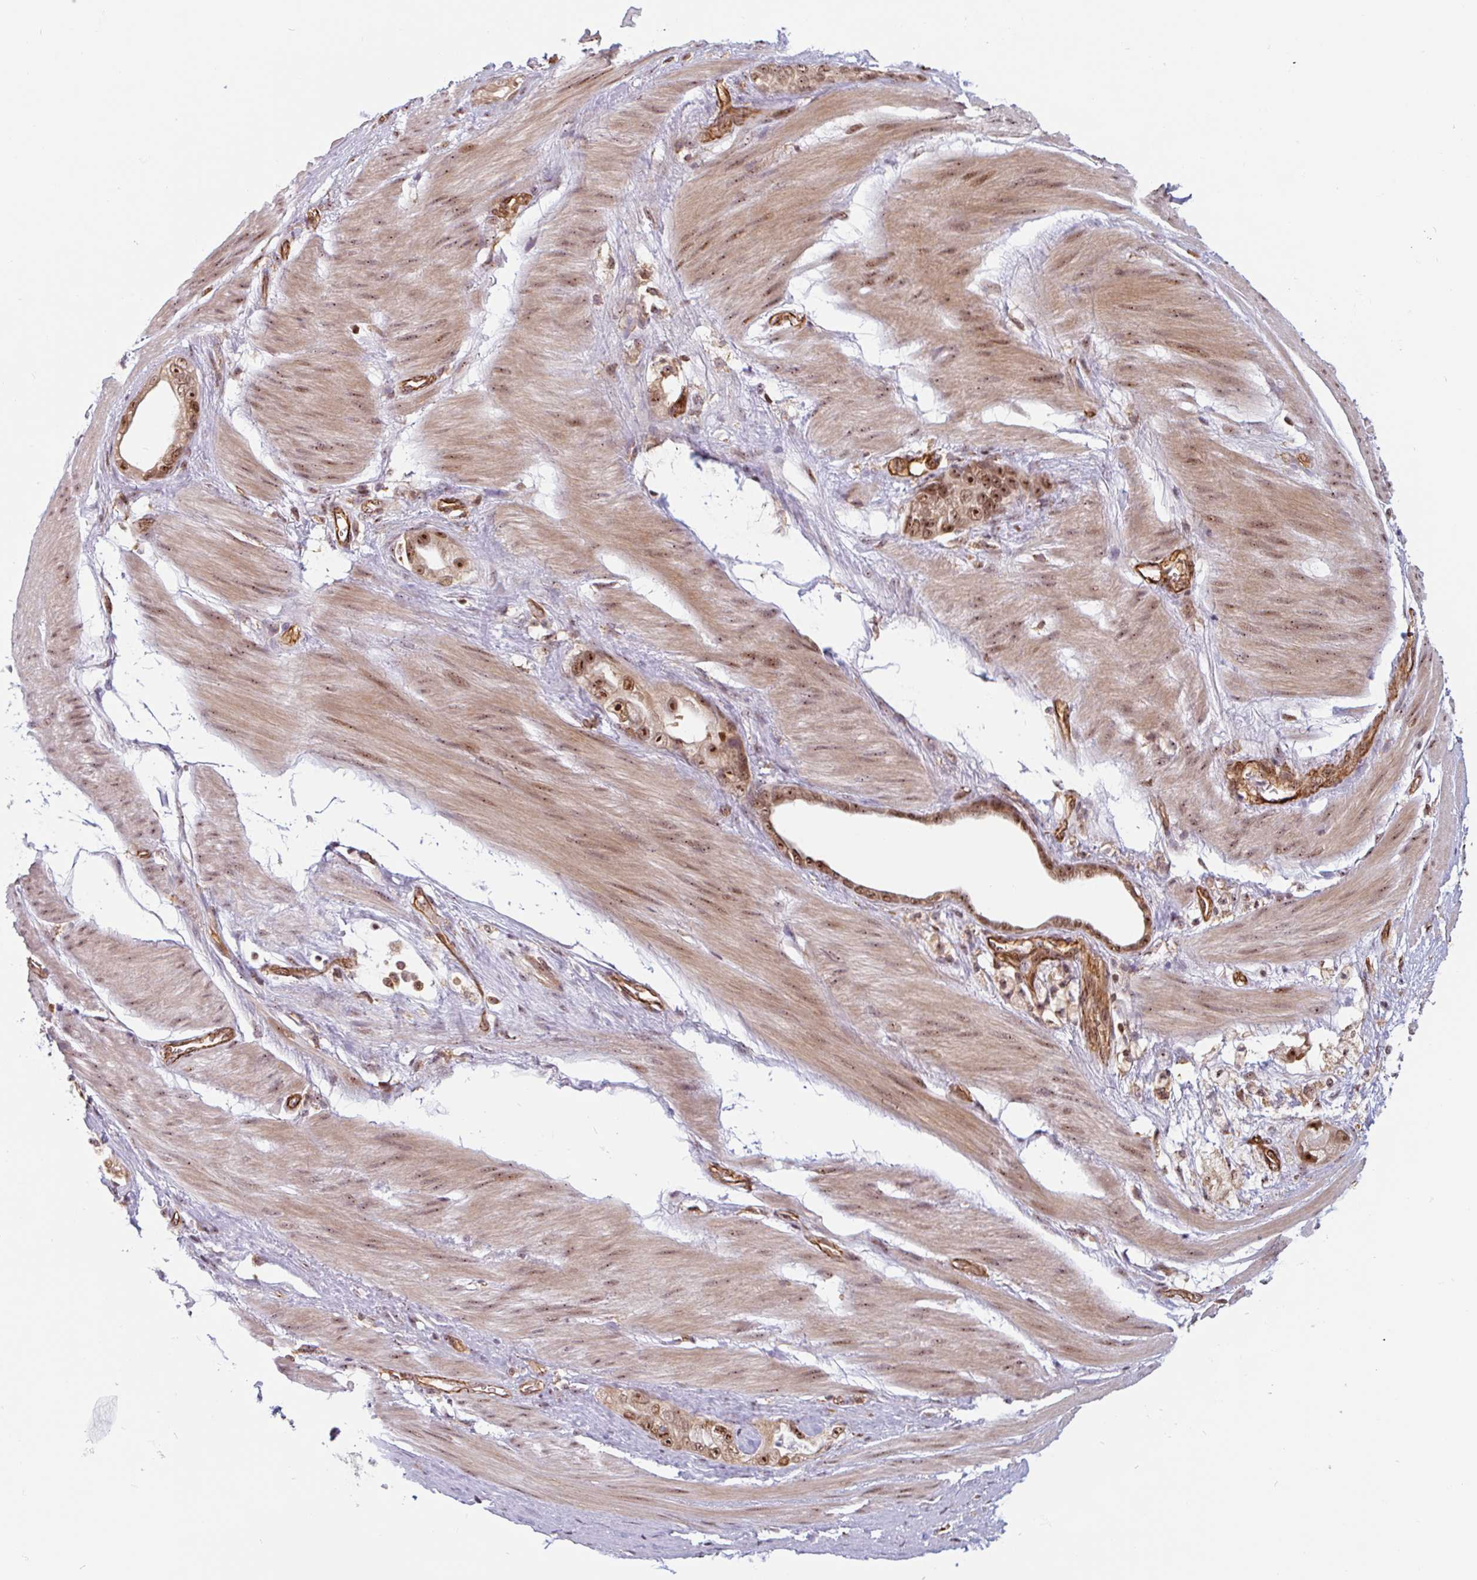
{"staining": {"intensity": "moderate", "quantity": ">75%", "location": "nuclear"}, "tissue": "stomach cancer", "cell_type": "Tumor cells", "image_type": "cancer", "snomed": [{"axis": "morphology", "description": "Adenocarcinoma, NOS"}, {"axis": "topography", "description": "Stomach"}], "caption": "Immunohistochemistry (IHC) (DAB (3,3'-diaminobenzidine)) staining of human adenocarcinoma (stomach) shows moderate nuclear protein positivity in approximately >75% of tumor cells. (Stains: DAB in brown, nuclei in blue, Microscopy: brightfield microscopy at high magnification).", "gene": "ZNF689", "patient": {"sex": "male", "age": 55}}